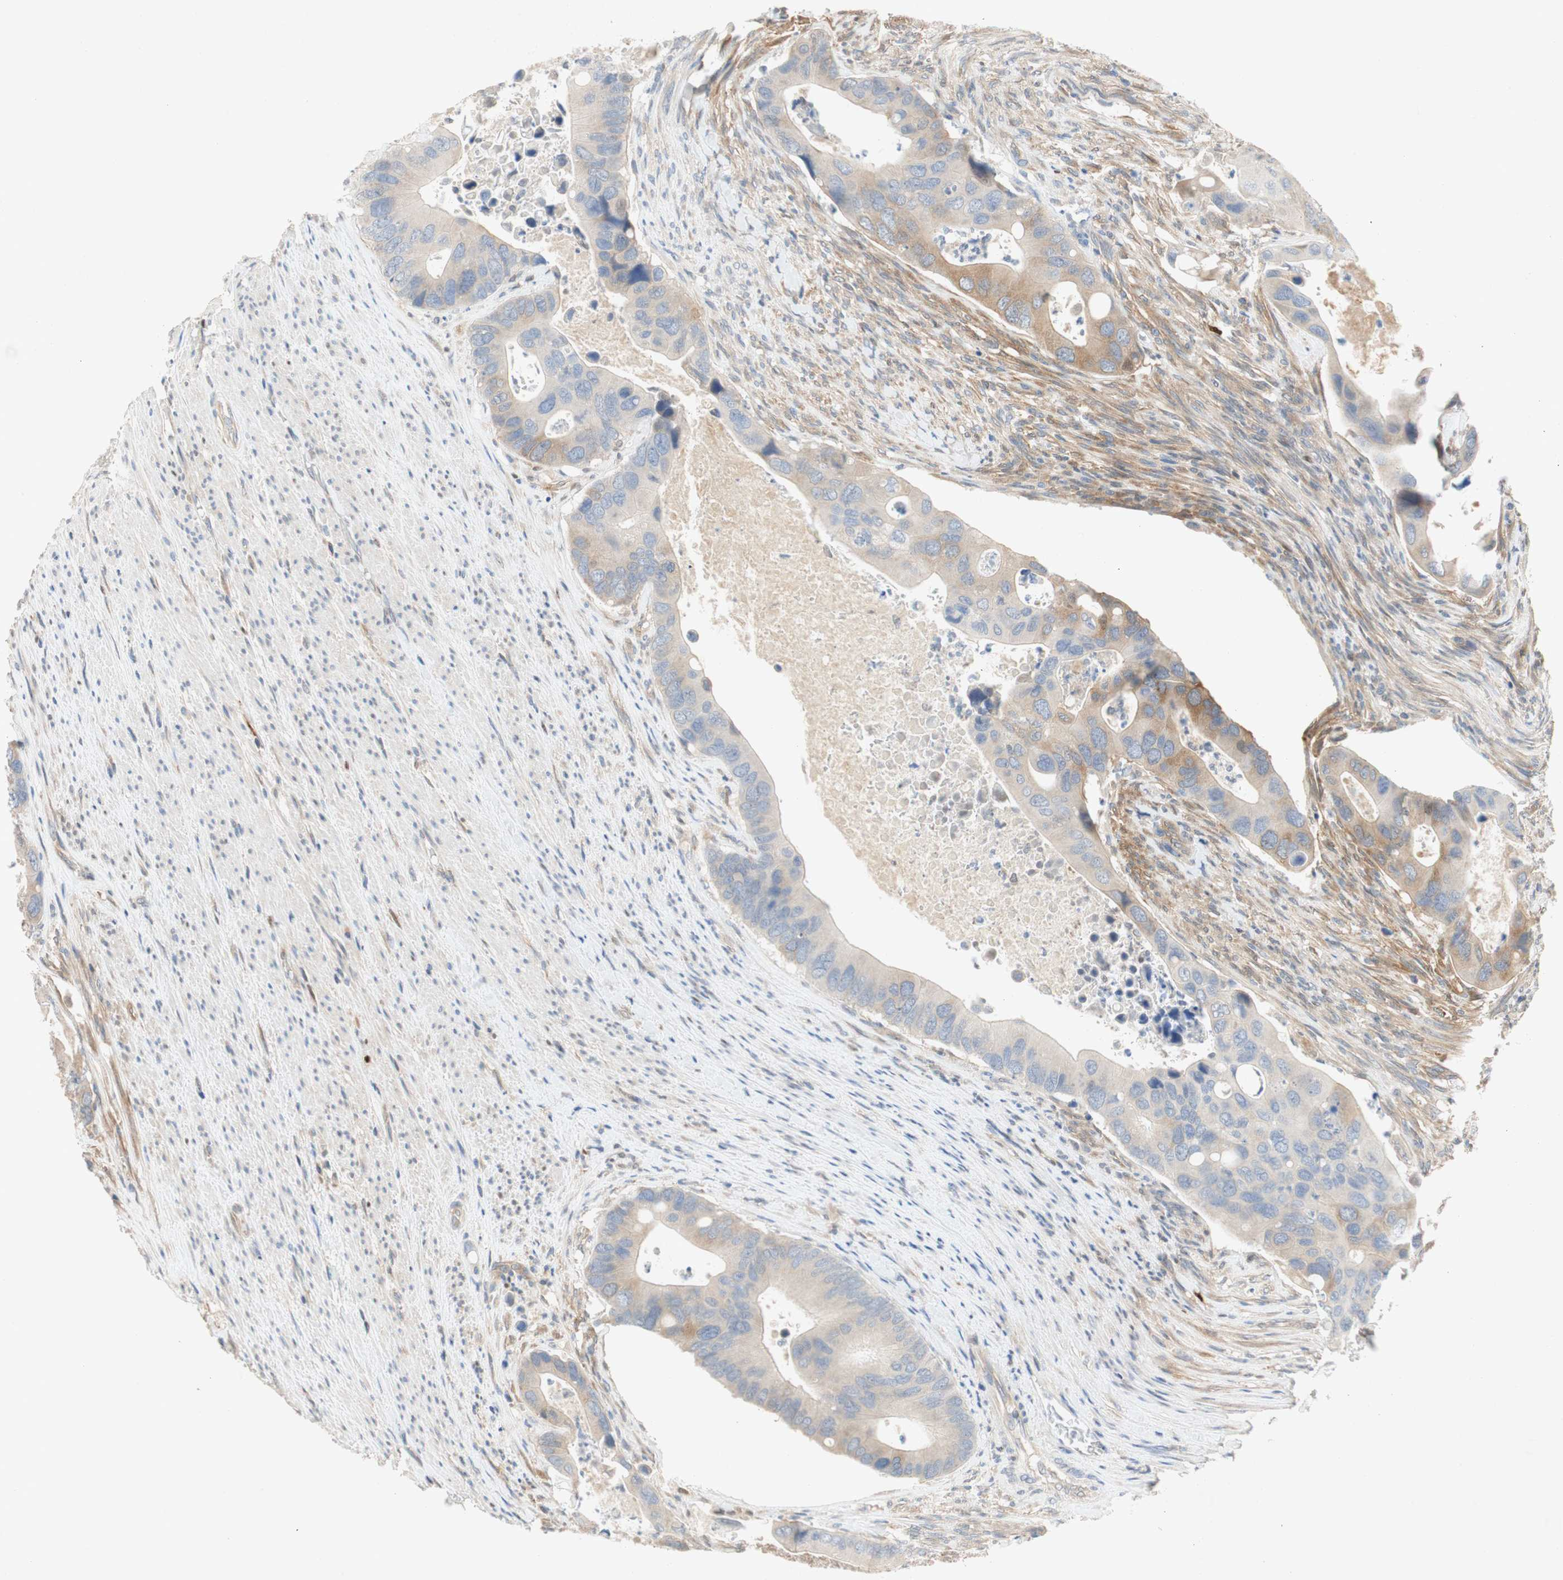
{"staining": {"intensity": "weak", "quantity": "<25%", "location": "cytoplasmic/membranous"}, "tissue": "colorectal cancer", "cell_type": "Tumor cells", "image_type": "cancer", "snomed": [{"axis": "morphology", "description": "Adenocarcinoma, NOS"}, {"axis": "topography", "description": "Rectum"}], "caption": "This is an immunohistochemistry (IHC) histopathology image of colorectal cancer. There is no staining in tumor cells.", "gene": "RELB", "patient": {"sex": "female", "age": 57}}